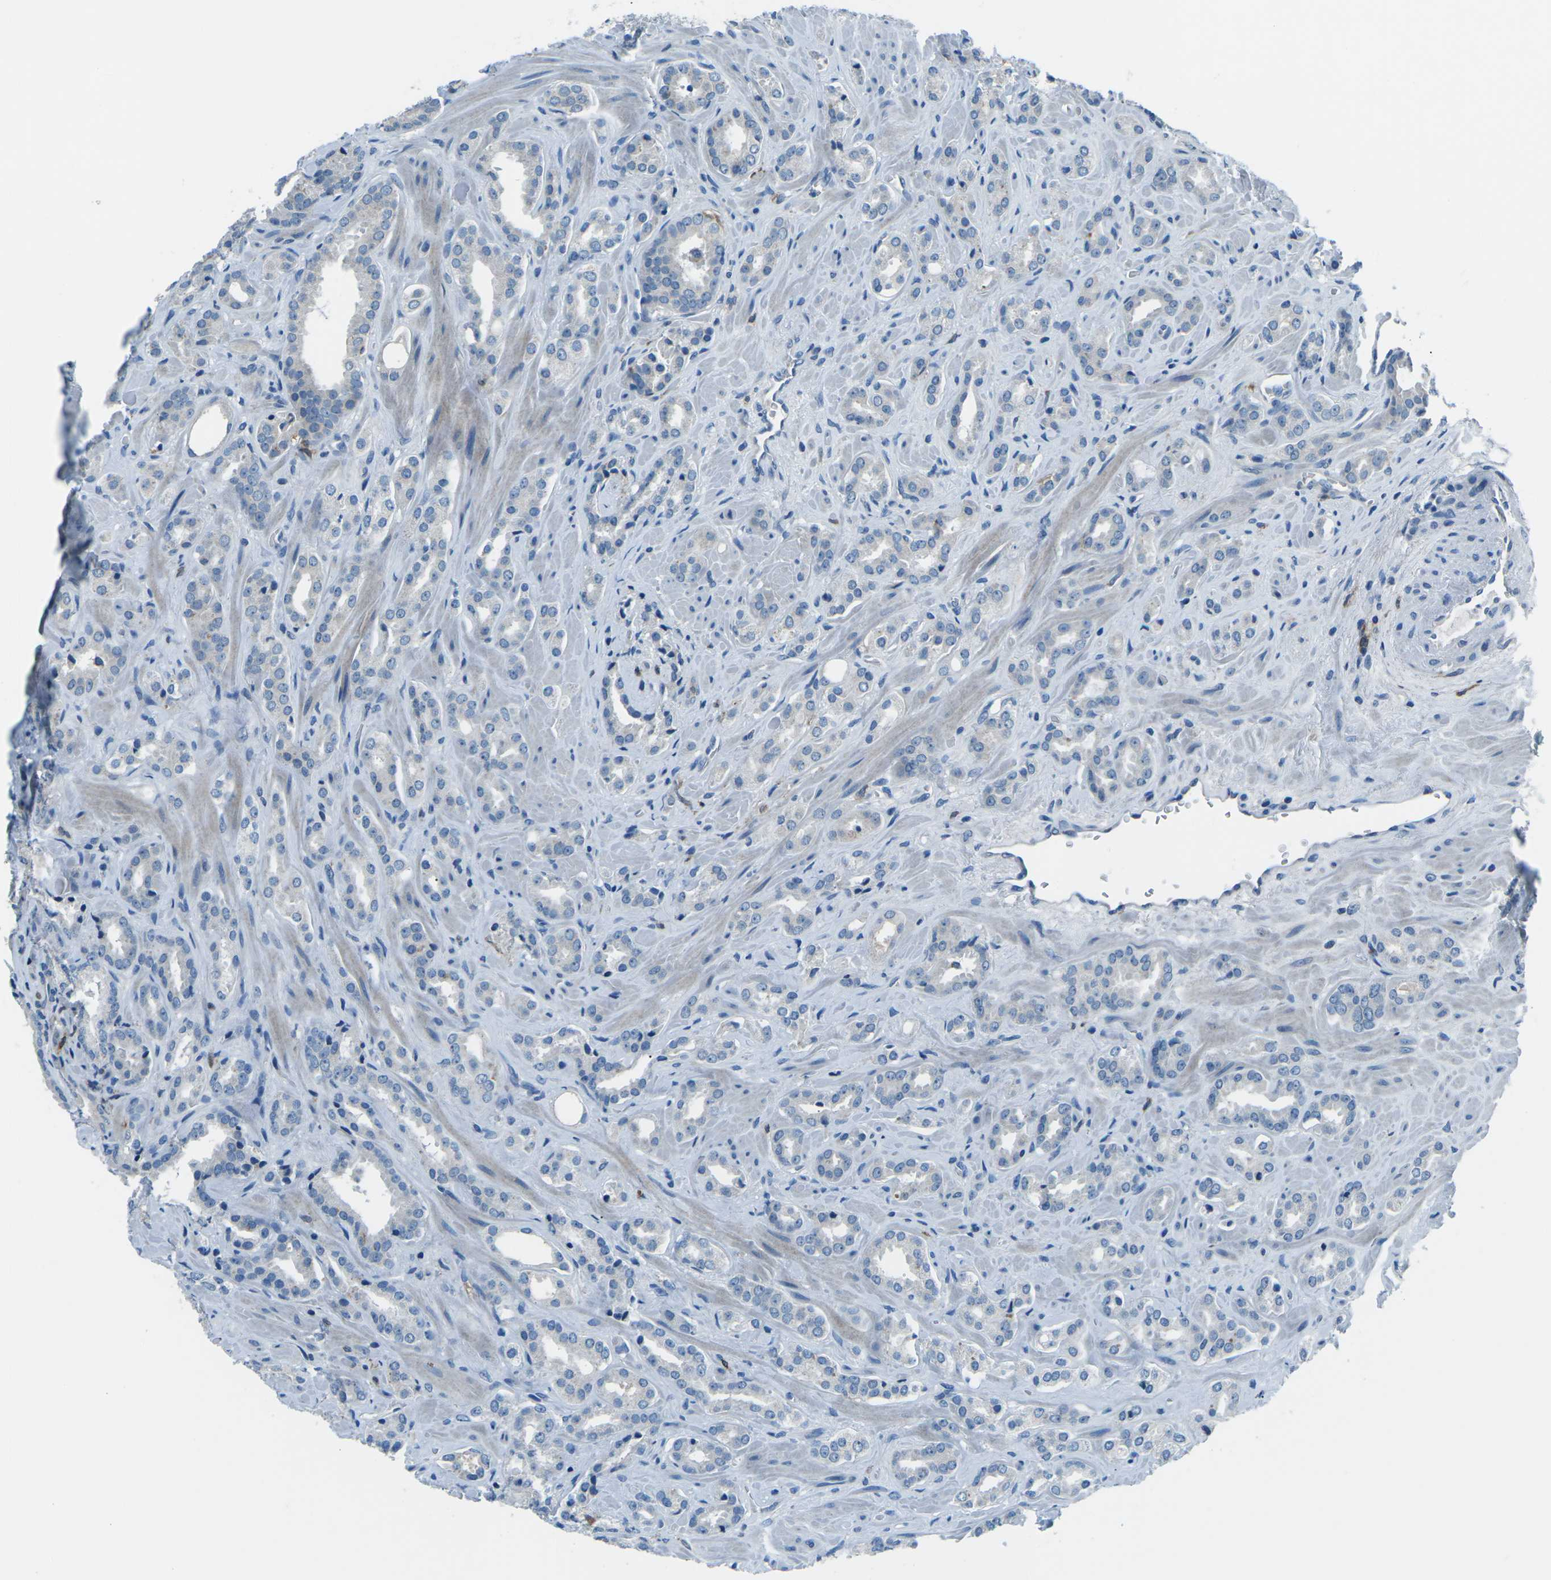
{"staining": {"intensity": "negative", "quantity": "none", "location": "none"}, "tissue": "prostate cancer", "cell_type": "Tumor cells", "image_type": "cancer", "snomed": [{"axis": "morphology", "description": "Adenocarcinoma, High grade"}, {"axis": "topography", "description": "Prostate"}], "caption": "Immunohistochemical staining of human prostate cancer demonstrates no significant expression in tumor cells.", "gene": "CD1D", "patient": {"sex": "male", "age": 64}}